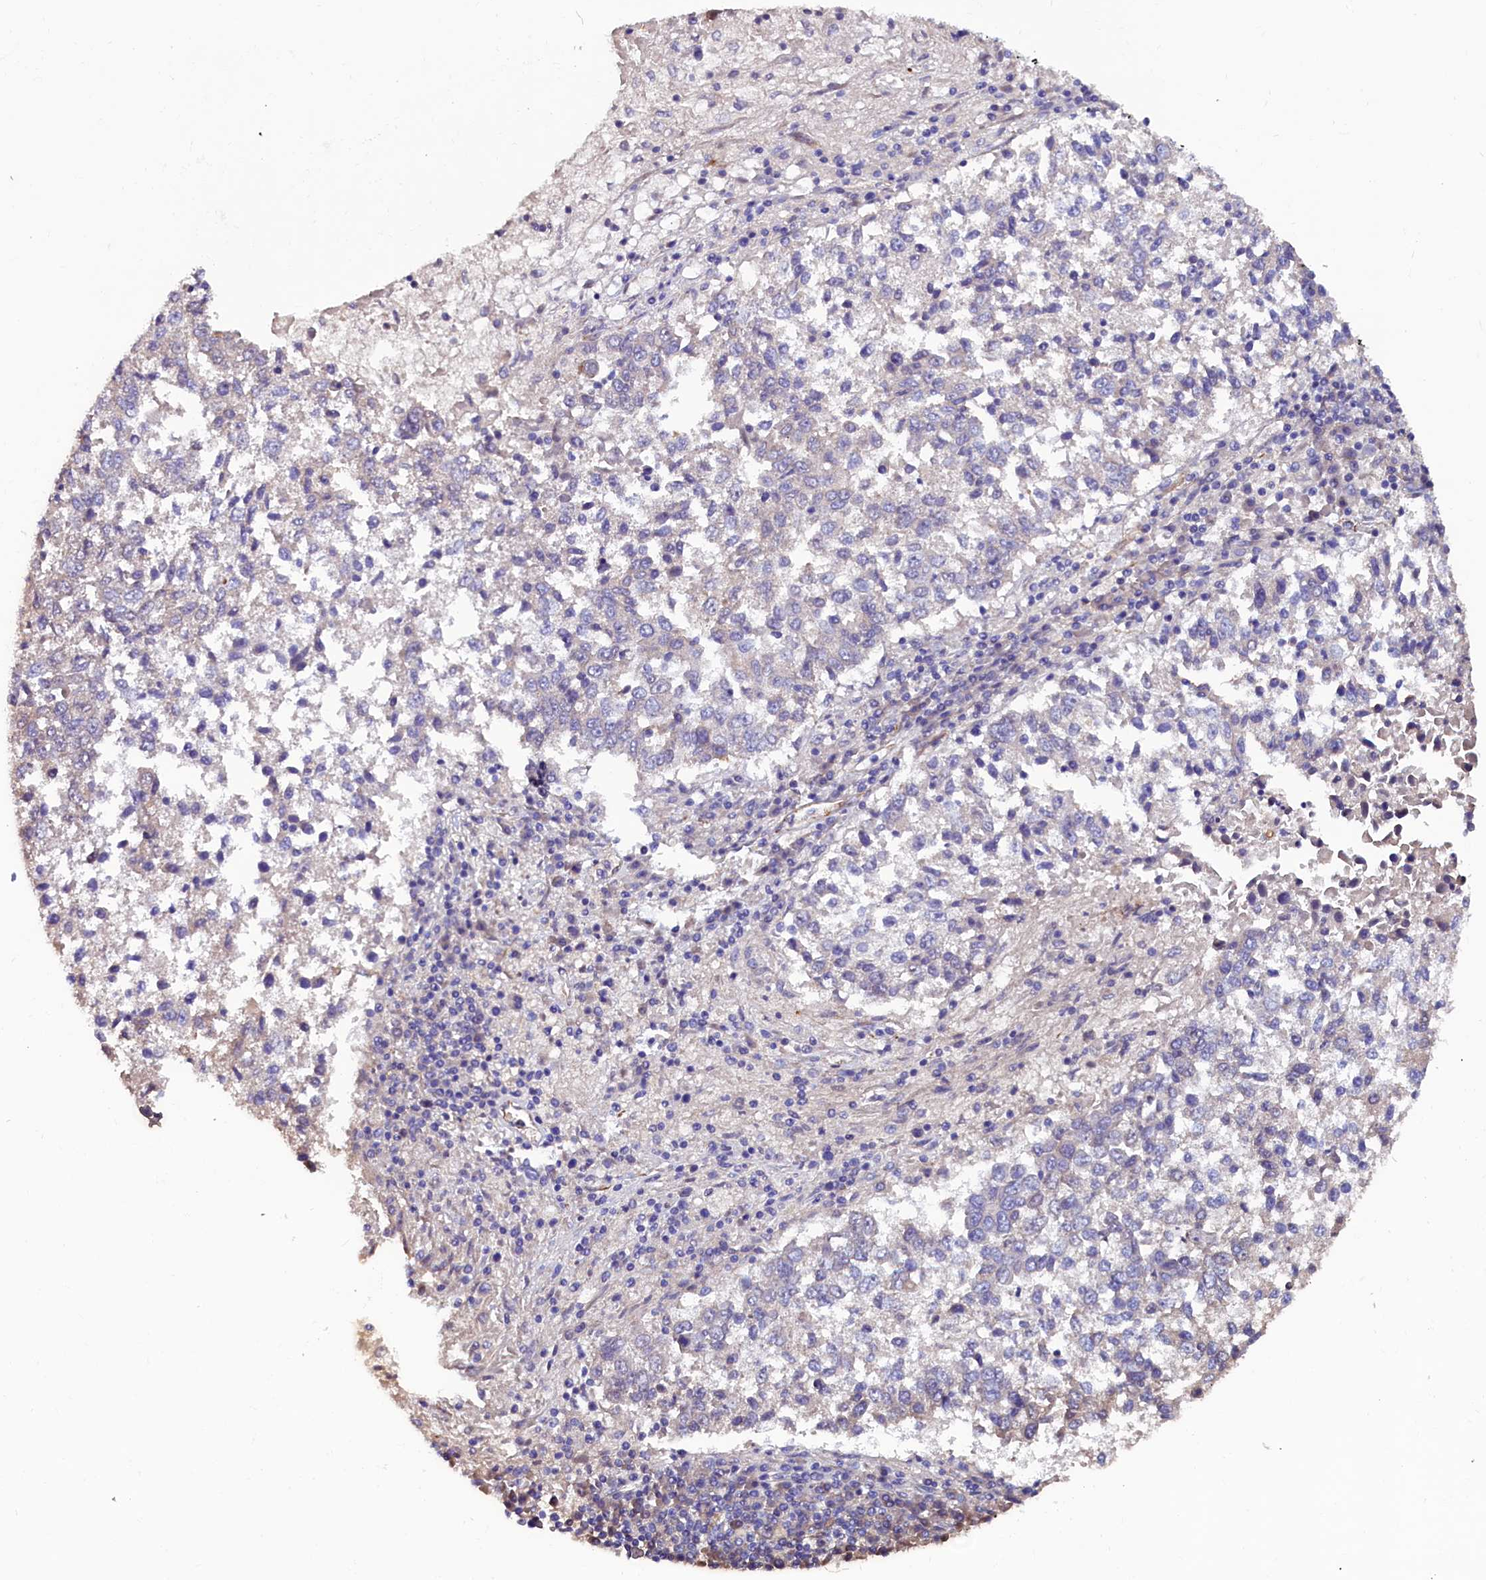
{"staining": {"intensity": "negative", "quantity": "none", "location": "none"}, "tissue": "lung cancer", "cell_type": "Tumor cells", "image_type": "cancer", "snomed": [{"axis": "morphology", "description": "Squamous cell carcinoma, NOS"}, {"axis": "topography", "description": "Lung"}], "caption": "This is a image of immunohistochemistry (IHC) staining of squamous cell carcinoma (lung), which shows no expression in tumor cells.", "gene": "ZNF749", "patient": {"sex": "male", "age": 73}}